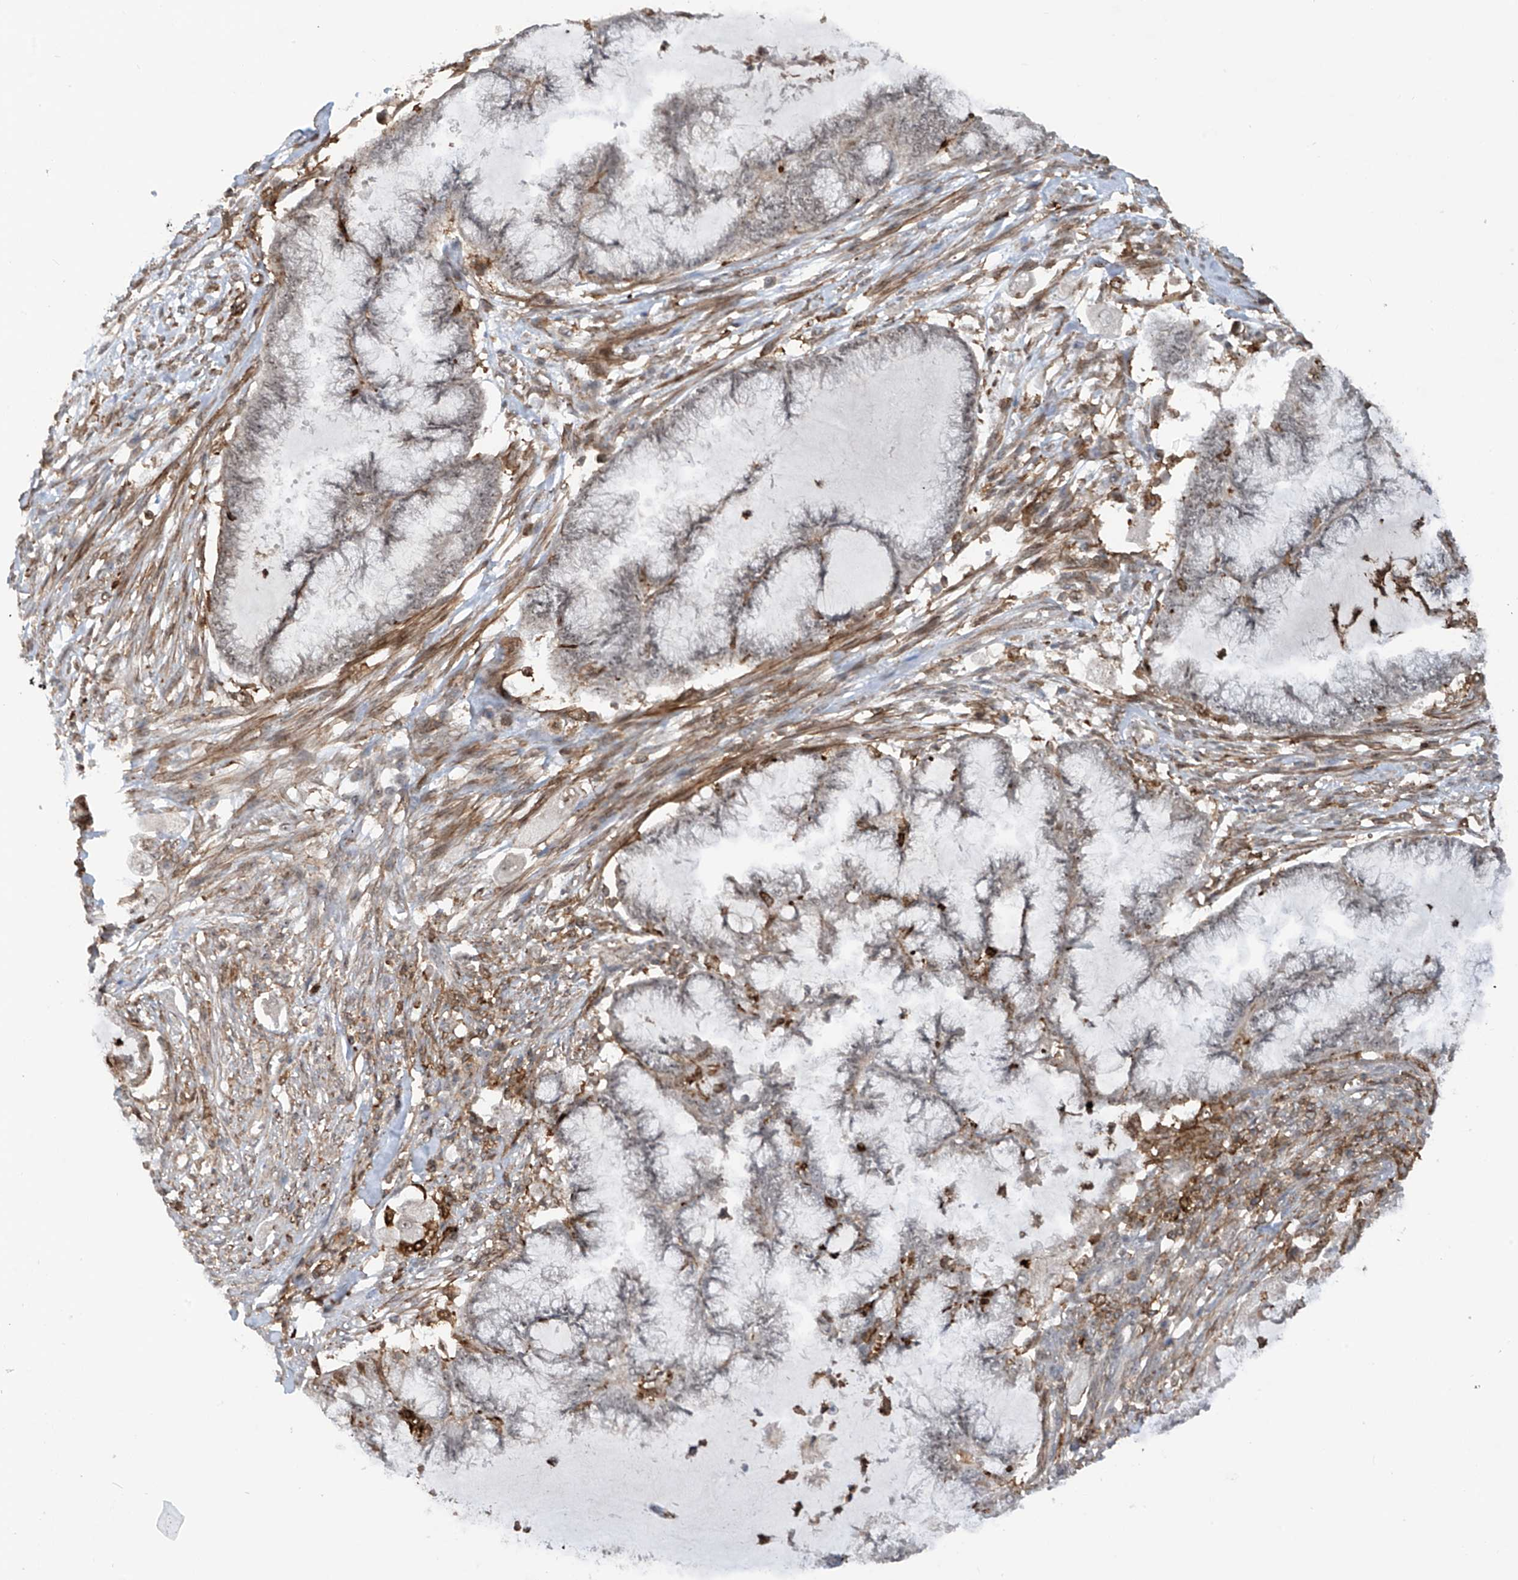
{"staining": {"intensity": "negative", "quantity": "none", "location": "none"}, "tissue": "endometrial cancer", "cell_type": "Tumor cells", "image_type": "cancer", "snomed": [{"axis": "morphology", "description": "Adenocarcinoma, NOS"}, {"axis": "topography", "description": "Endometrium"}], "caption": "Tumor cells show no significant protein positivity in endometrial cancer (adenocarcinoma).", "gene": "REPIN1", "patient": {"sex": "female", "age": 86}}